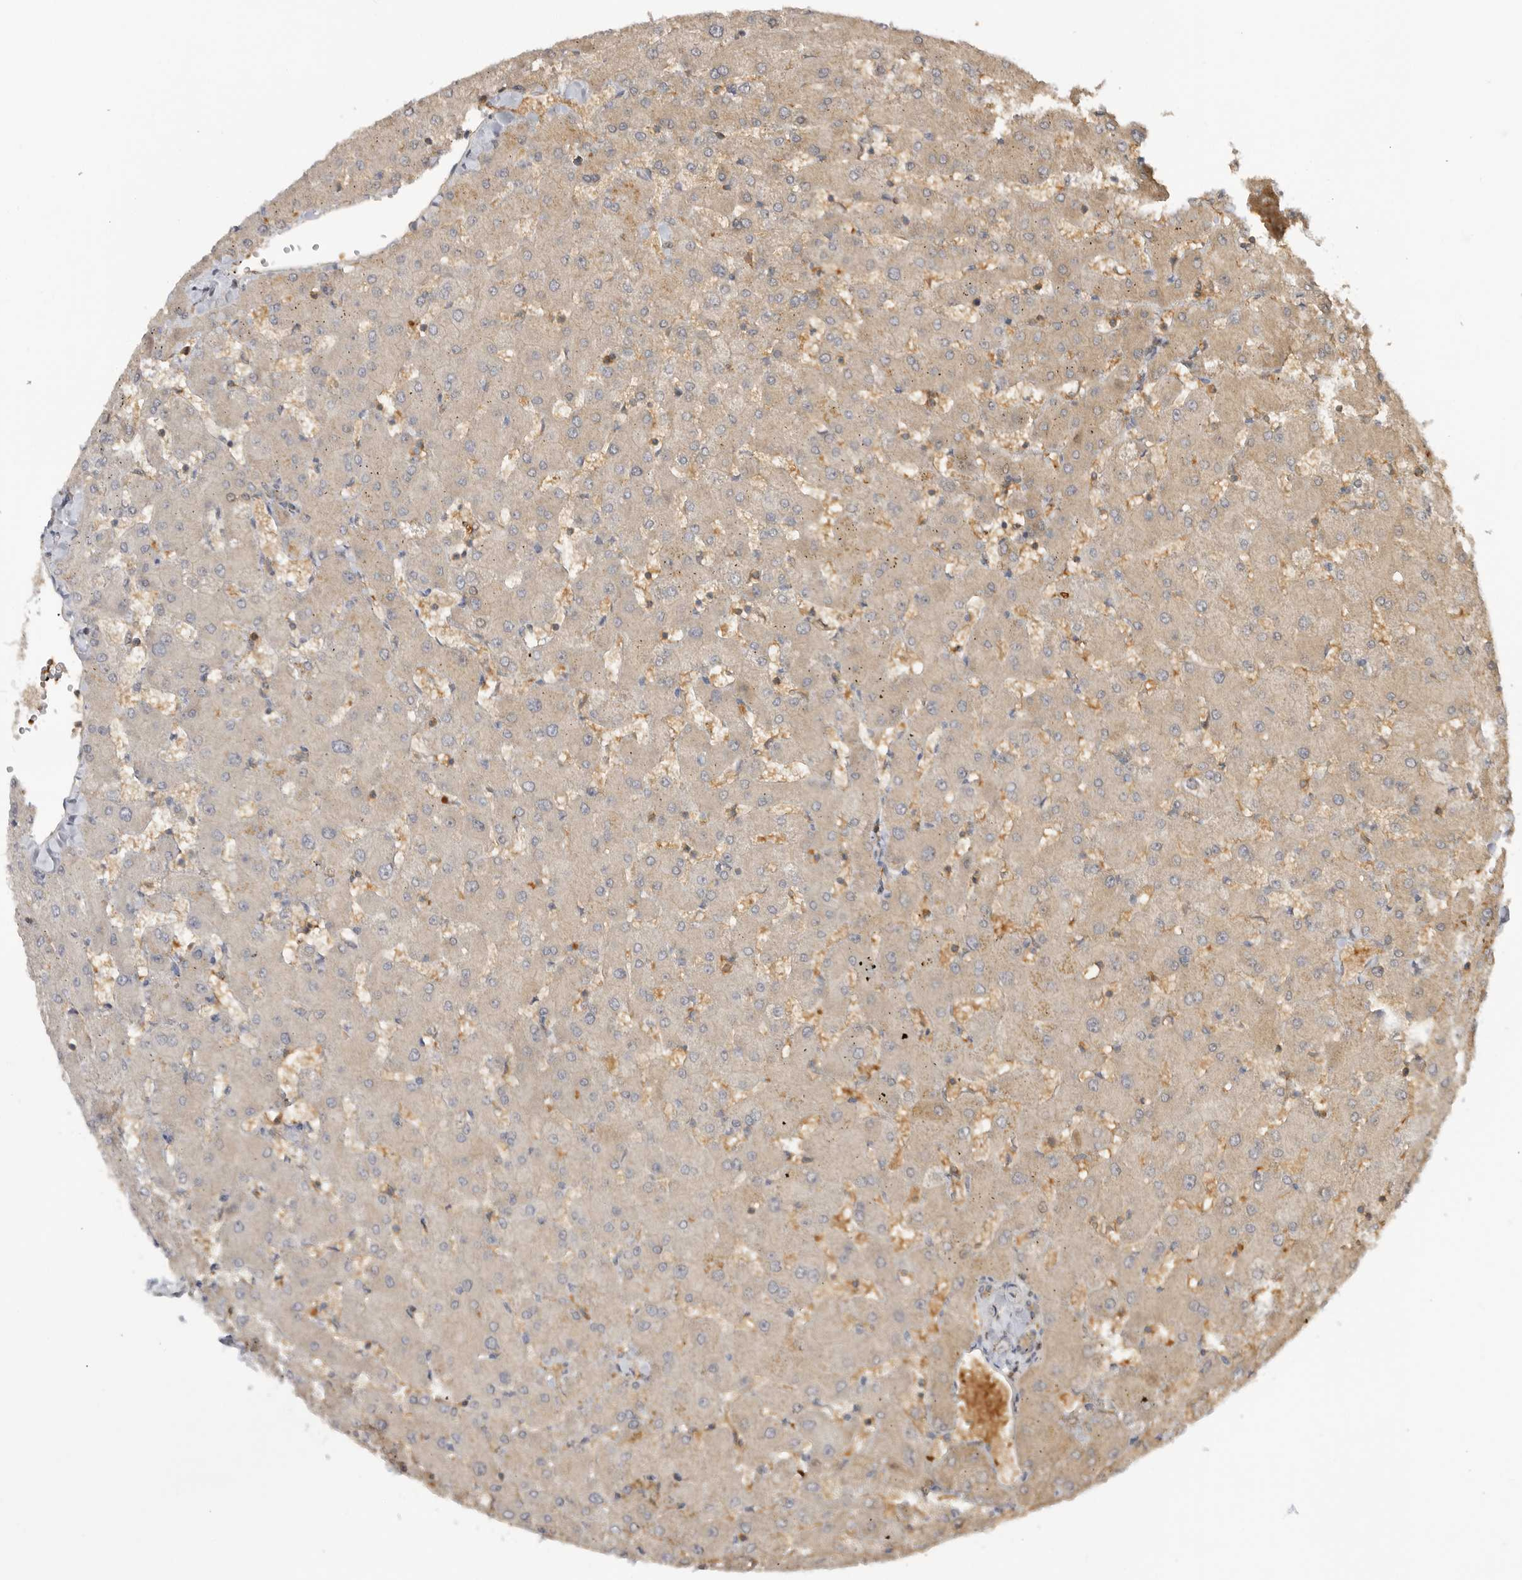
{"staining": {"intensity": "weak", "quantity": "25%-75%", "location": "cytoplasmic/membranous"}, "tissue": "liver", "cell_type": "Cholangiocytes", "image_type": "normal", "snomed": [{"axis": "morphology", "description": "Normal tissue, NOS"}, {"axis": "topography", "description": "Liver"}], "caption": "IHC staining of benign liver, which demonstrates low levels of weak cytoplasmic/membranous expression in about 25%-75% of cholangiocytes indicating weak cytoplasmic/membranous protein positivity. The staining was performed using DAB (3,3'-diaminobenzidine) (brown) for protein detection and nuclei were counterstained in hematoxylin (blue).", "gene": "CLDN12", "patient": {"sex": "female", "age": 63}}